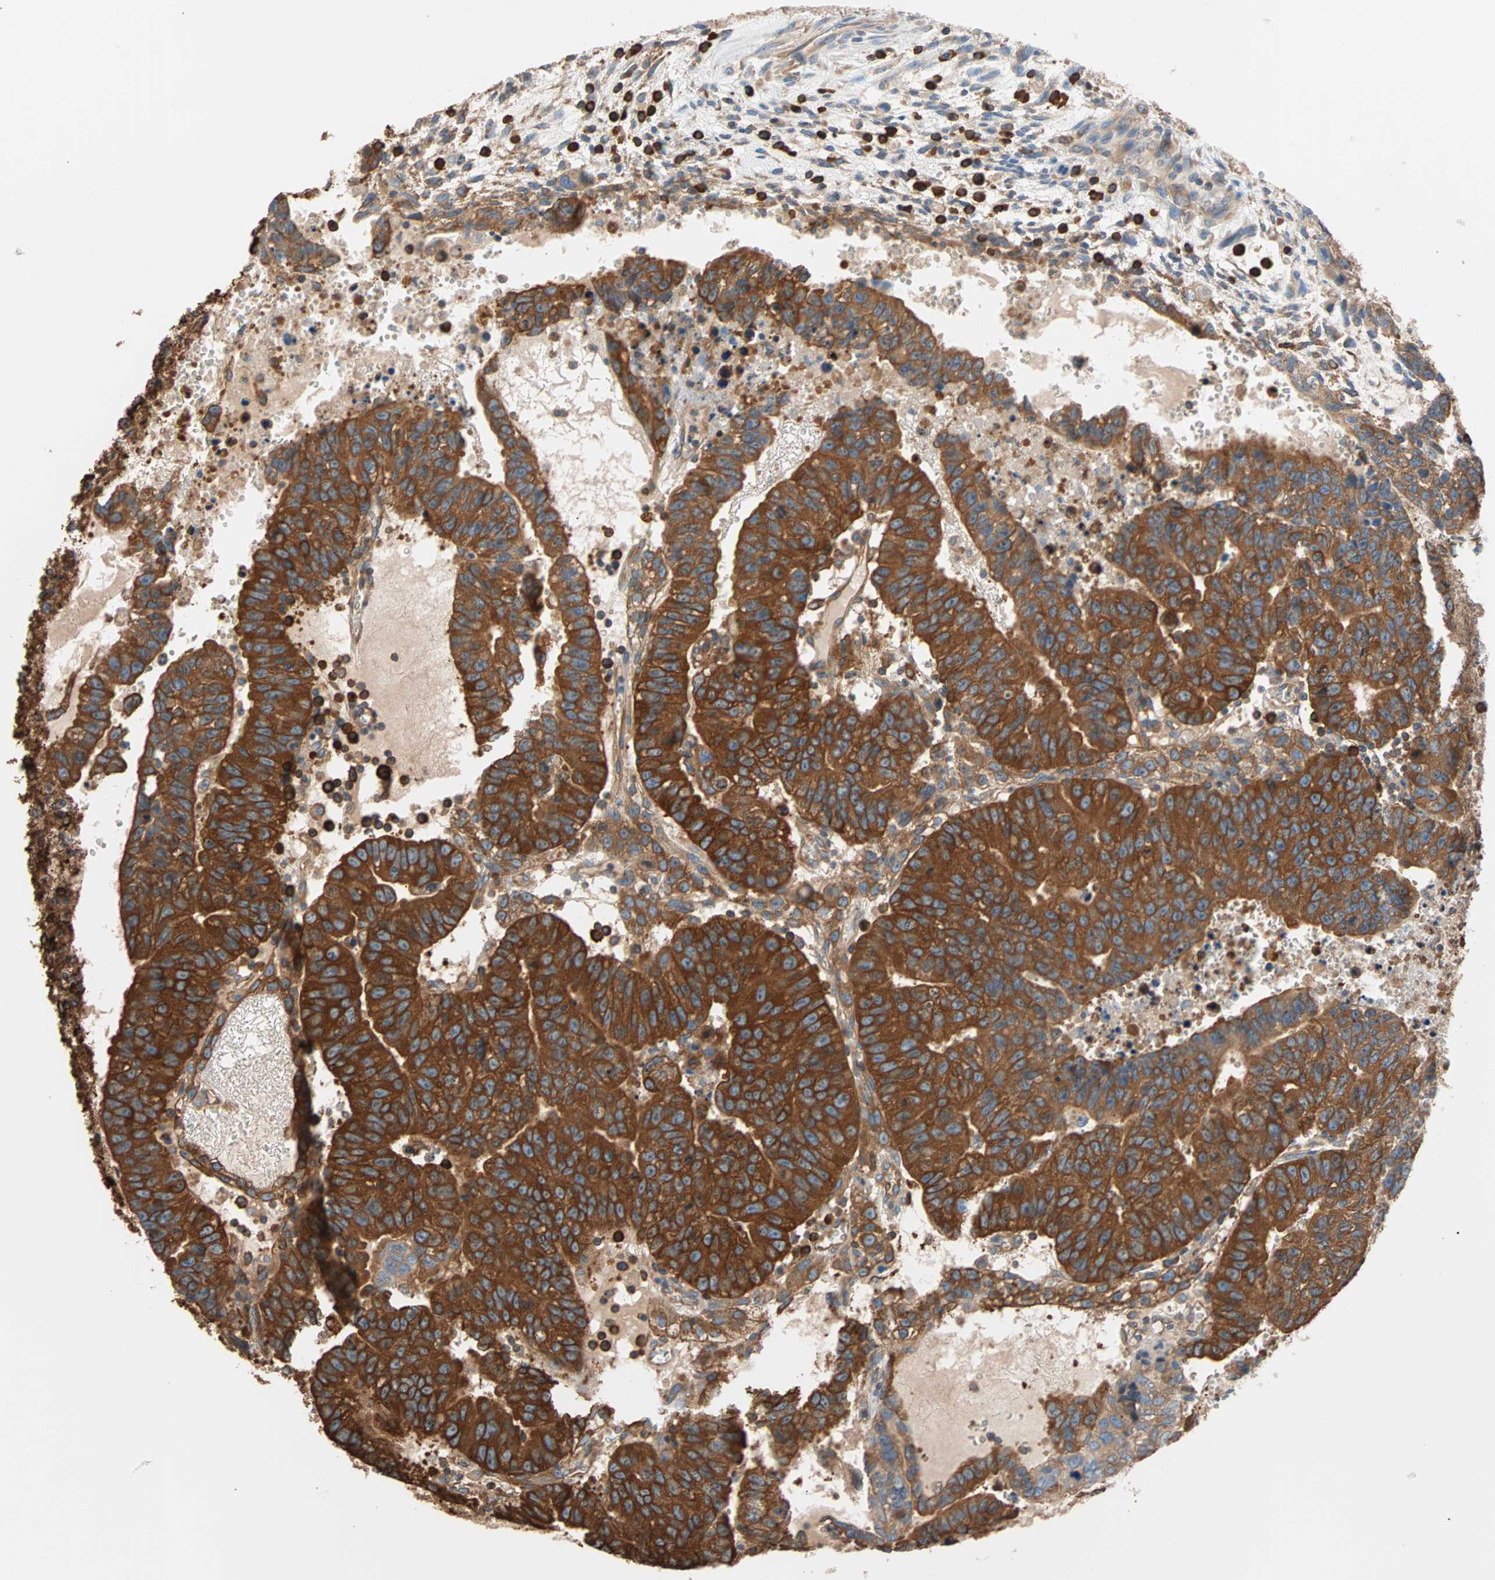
{"staining": {"intensity": "strong", "quantity": ">75%", "location": "cytoplasmic/membranous"}, "tissue": "testis cancer", "cell_type": "Tumor cells", "image_type": "cancer", "snomed": [{"axis": "morphology", "description": "Seminoma, NOS"}, {"axis": "morphology", "description": "Carcinoma, Embryonal, NOS"}, {"axis": "topography", "description": "Testis"}], "caption": "This photomicrograph displays seminoma (testis) stained with immunohistochemistry to label a protein in brown. The cytoplasmic/membranous of tumor cells show strong positivity for the protein. Nuclei are counter-stained blue.", "gene": "EEF2", "patient": {"sex": "male", "age": 52}}